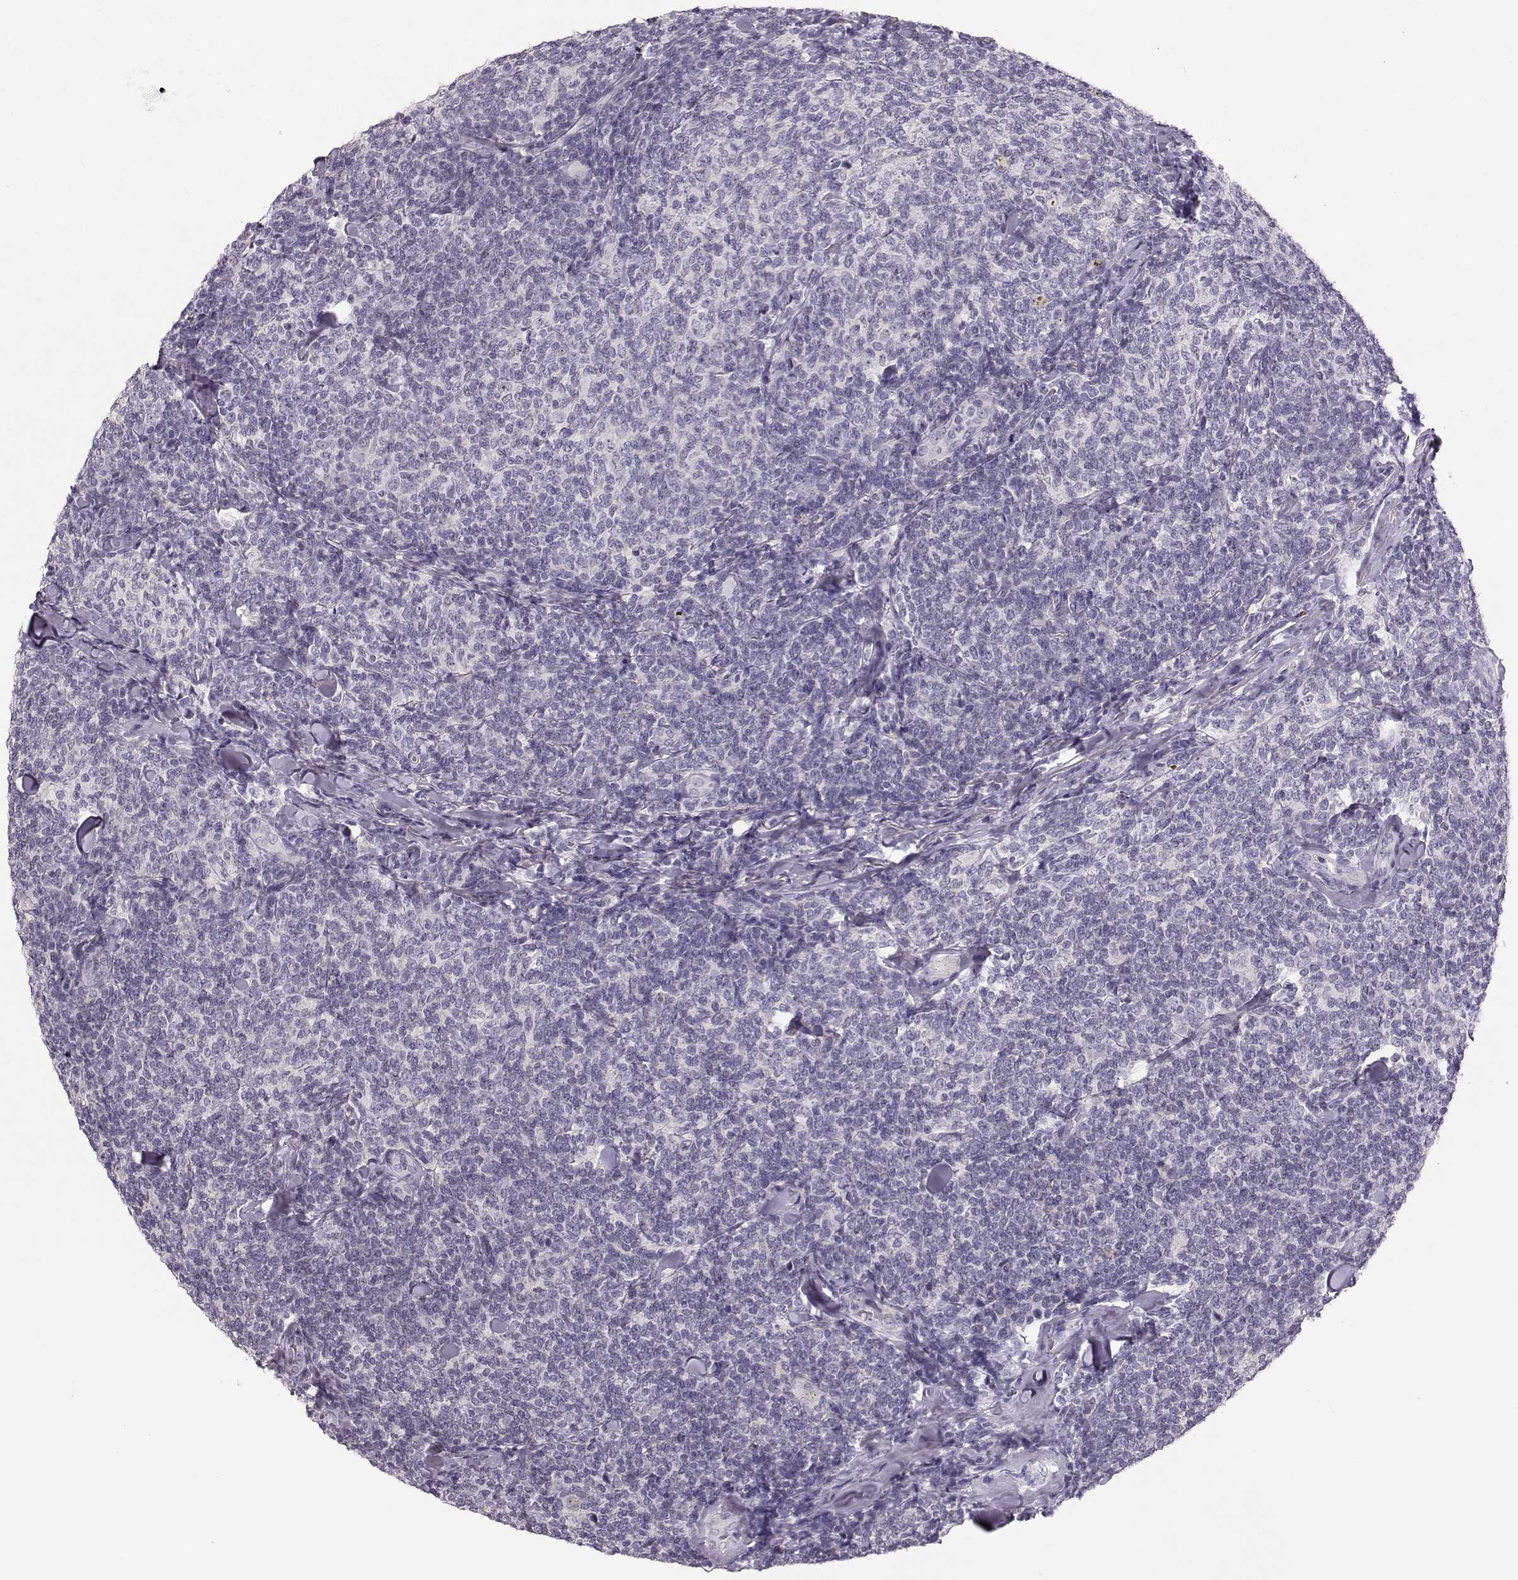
{"staining": {"intensity": "negative", "quantity": "none", "location": "none"}, "tissue": "lymphoma", "cell_type": "Tumor cells", "image_type": "cancer", "snomed": [{"axis": "morphology", "description": "Malignant lymphoma, non-Hodgkin's type, Low grade"}, {"axis": "topography", "description": "Lymph node"}], "caption": "High magnification brightfield microscopy of lymphoma stained with DAB (3,3'-diaminobenzidine) (brown) and counterstained with hematoxylin (blue): tumor cells show no significant positivity.", "gene": "OIP5", "patient": {"sex": "female", "age": 56}}